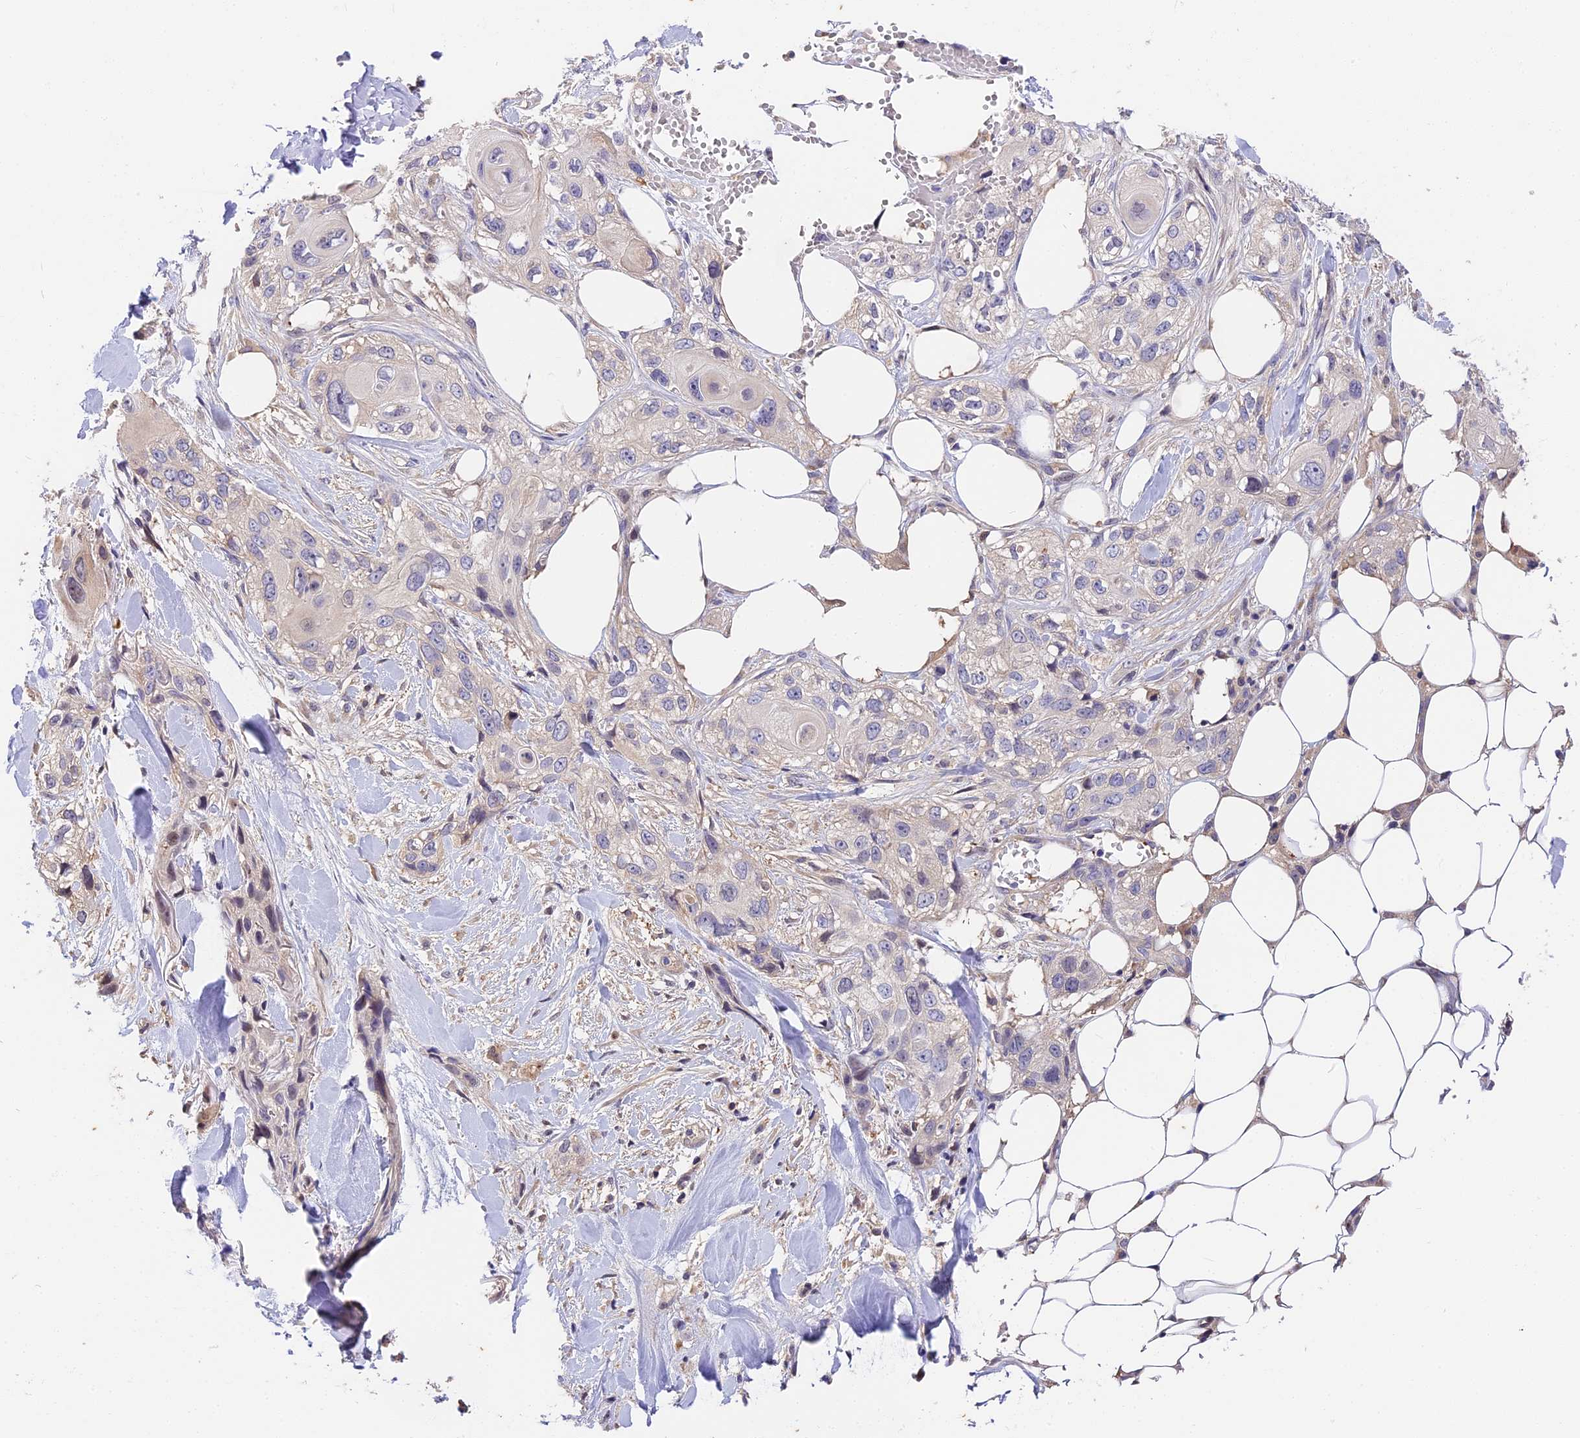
{"staining": {"intensity": "negative", "quantity": "none", "location": "none"}, "tissue": "skin cancer", "cell_type": "Tumor cells", "image_type": "cancer", "snomed": [{"axis": "morphology", "description": "Normal tissue, NOS"}, {"axis": "morphology", "description": "Squamous cell carcinoma, NOS"}, {"axis": "topography", "description": "Skin"}], "caption": "IHC of human skin cancer (squamous cell carcinoma) displays no positivity in tumor cells.", "gene": "BSCL2", "patient": {"sex": "male", "age": 72}}